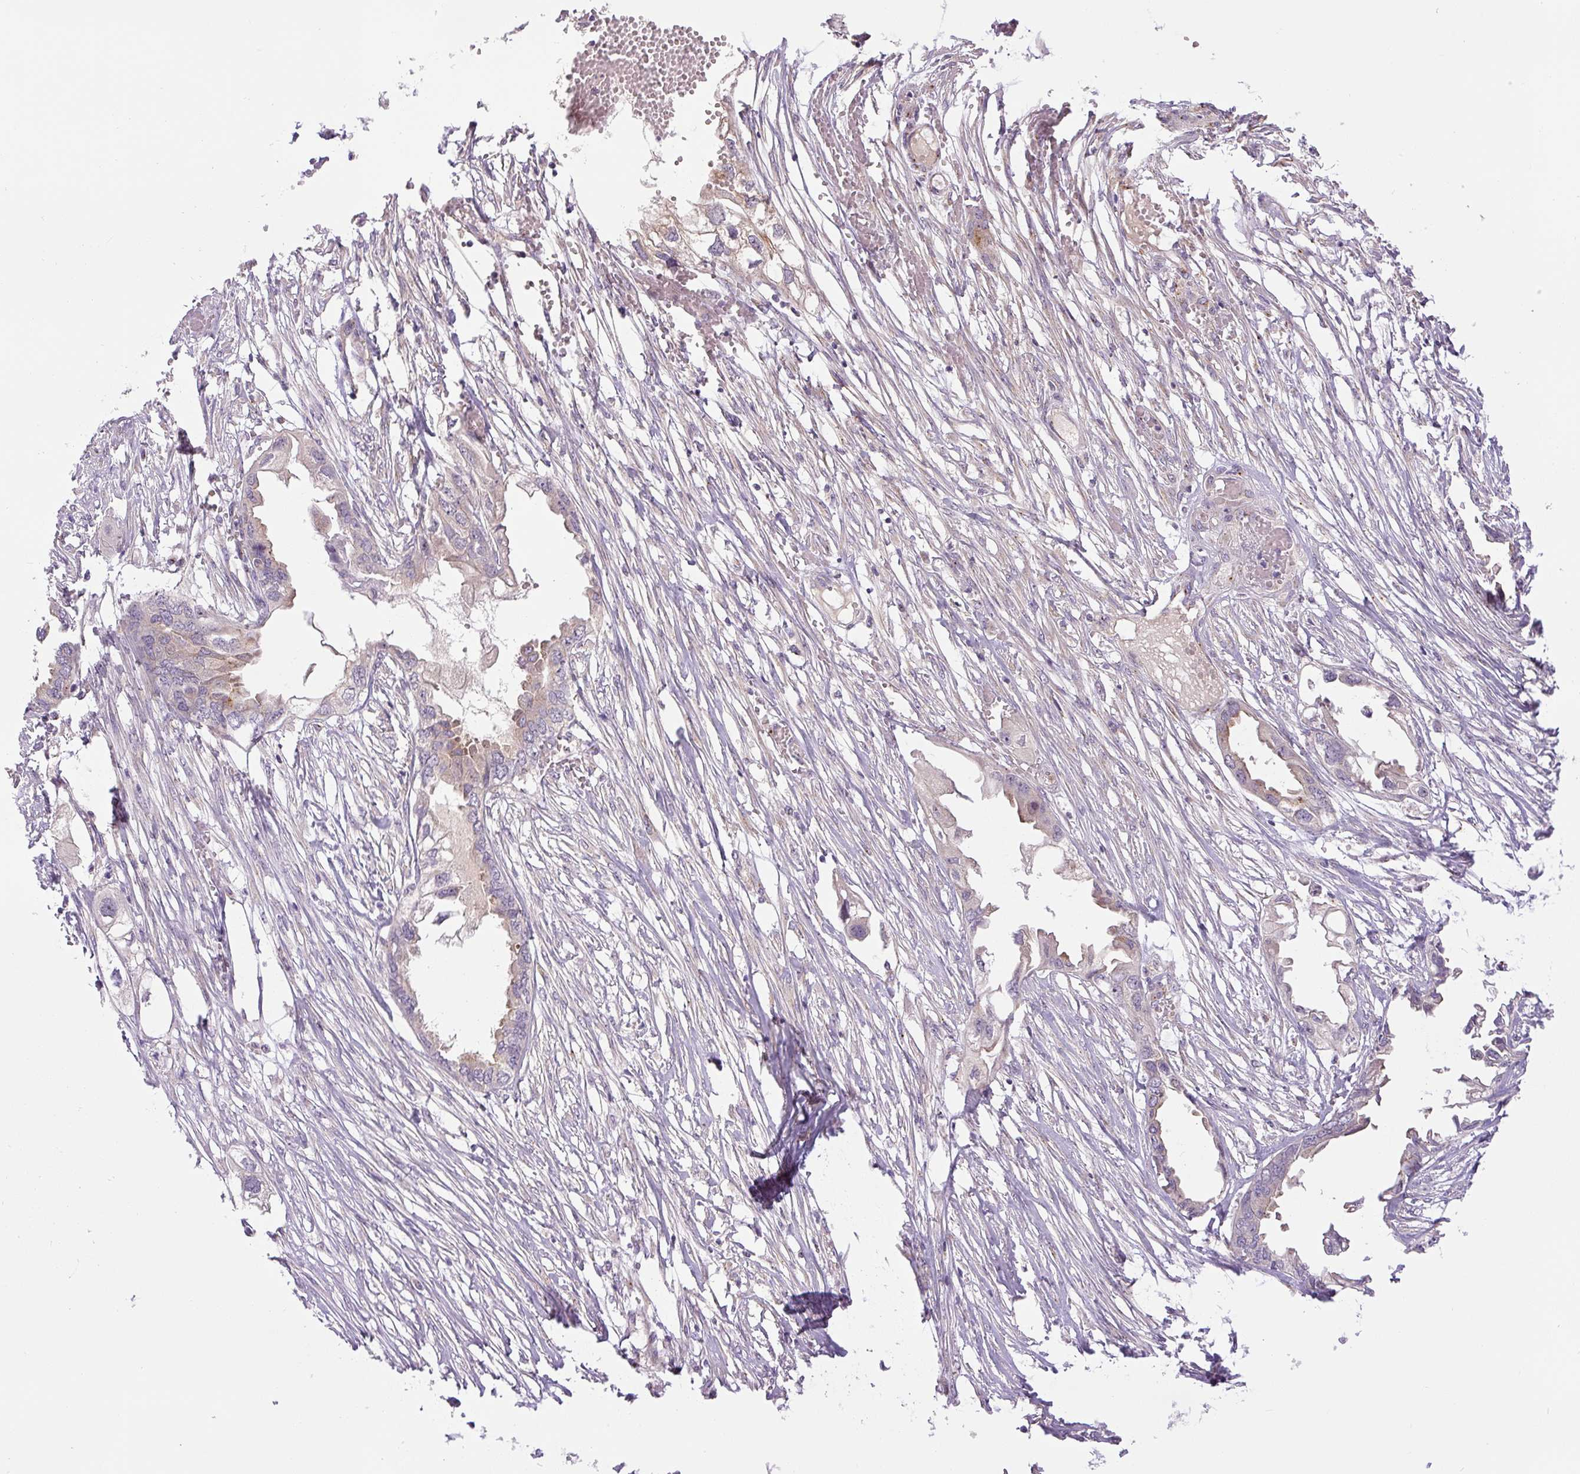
{"staining": {"intensity": "weak", "quantity": "<25%", "location": "cytoplasmic/membranous"}, "tissue": "endometrial cancer", "cell_type": "Tumor cells", "image_type": "cancer", "snomed": [{"axis": "morphology", "description": "Adenocarcinoma, NOS"}, {"axis": "morphology", "description": "Adenocarcinoma, metastatic, NOS"}, {"axis": "topography", "description": "Adipose tissue"}, {"axis": "topography", "description": "Endometrium"}], "caption": "A micrograph of endometrial metastatic adenocarcinoma stained for a protein displays no brown staining in tumor cells.", "gene": "PCM1", "patient": {"sex": "female", "age": 67}}